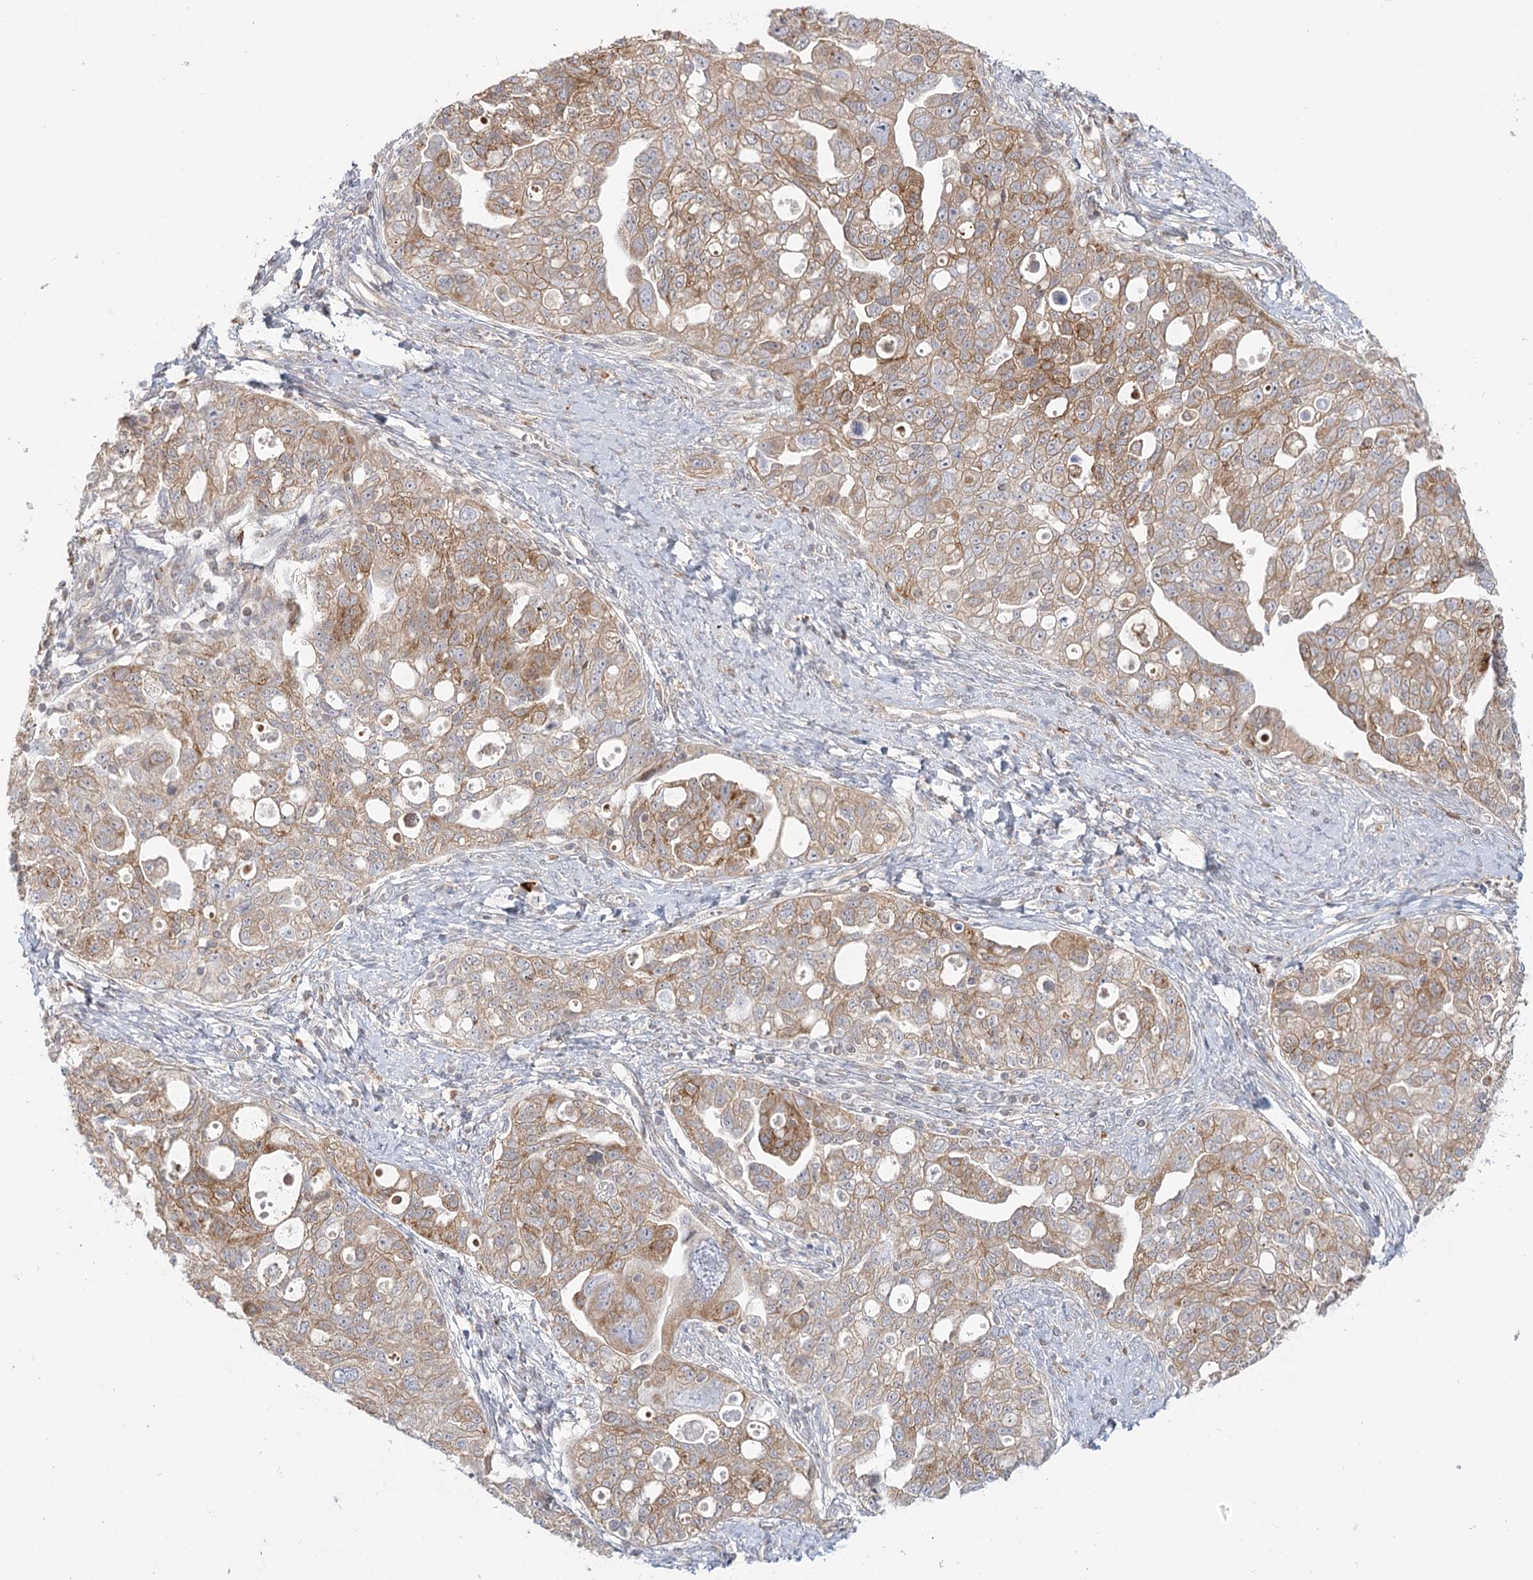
{"staining": {"intensity": "moderate", "quantity": ">75%", "location": "cytoplasmic/membranous"}, "tissue": "ovarian cancer", "cell_type": "Tumor cells", "image_type": "cancer", "snomed": [{"axis": "morphology", "description": "Carcinoma, NOS"}, {"axis": "morphology", "description": "Cystadenocarcinoma, serous, NOS"}, {"axis": "topography", "description": "Ovary"}], "caption": "A micrograph of human ovarian cancer stained for a protein displays moderate cytoplasmic/membranous brown staining in tumor cells.", "gene": "MTMR3", "patient": {"sex": "female", "age": 69}}